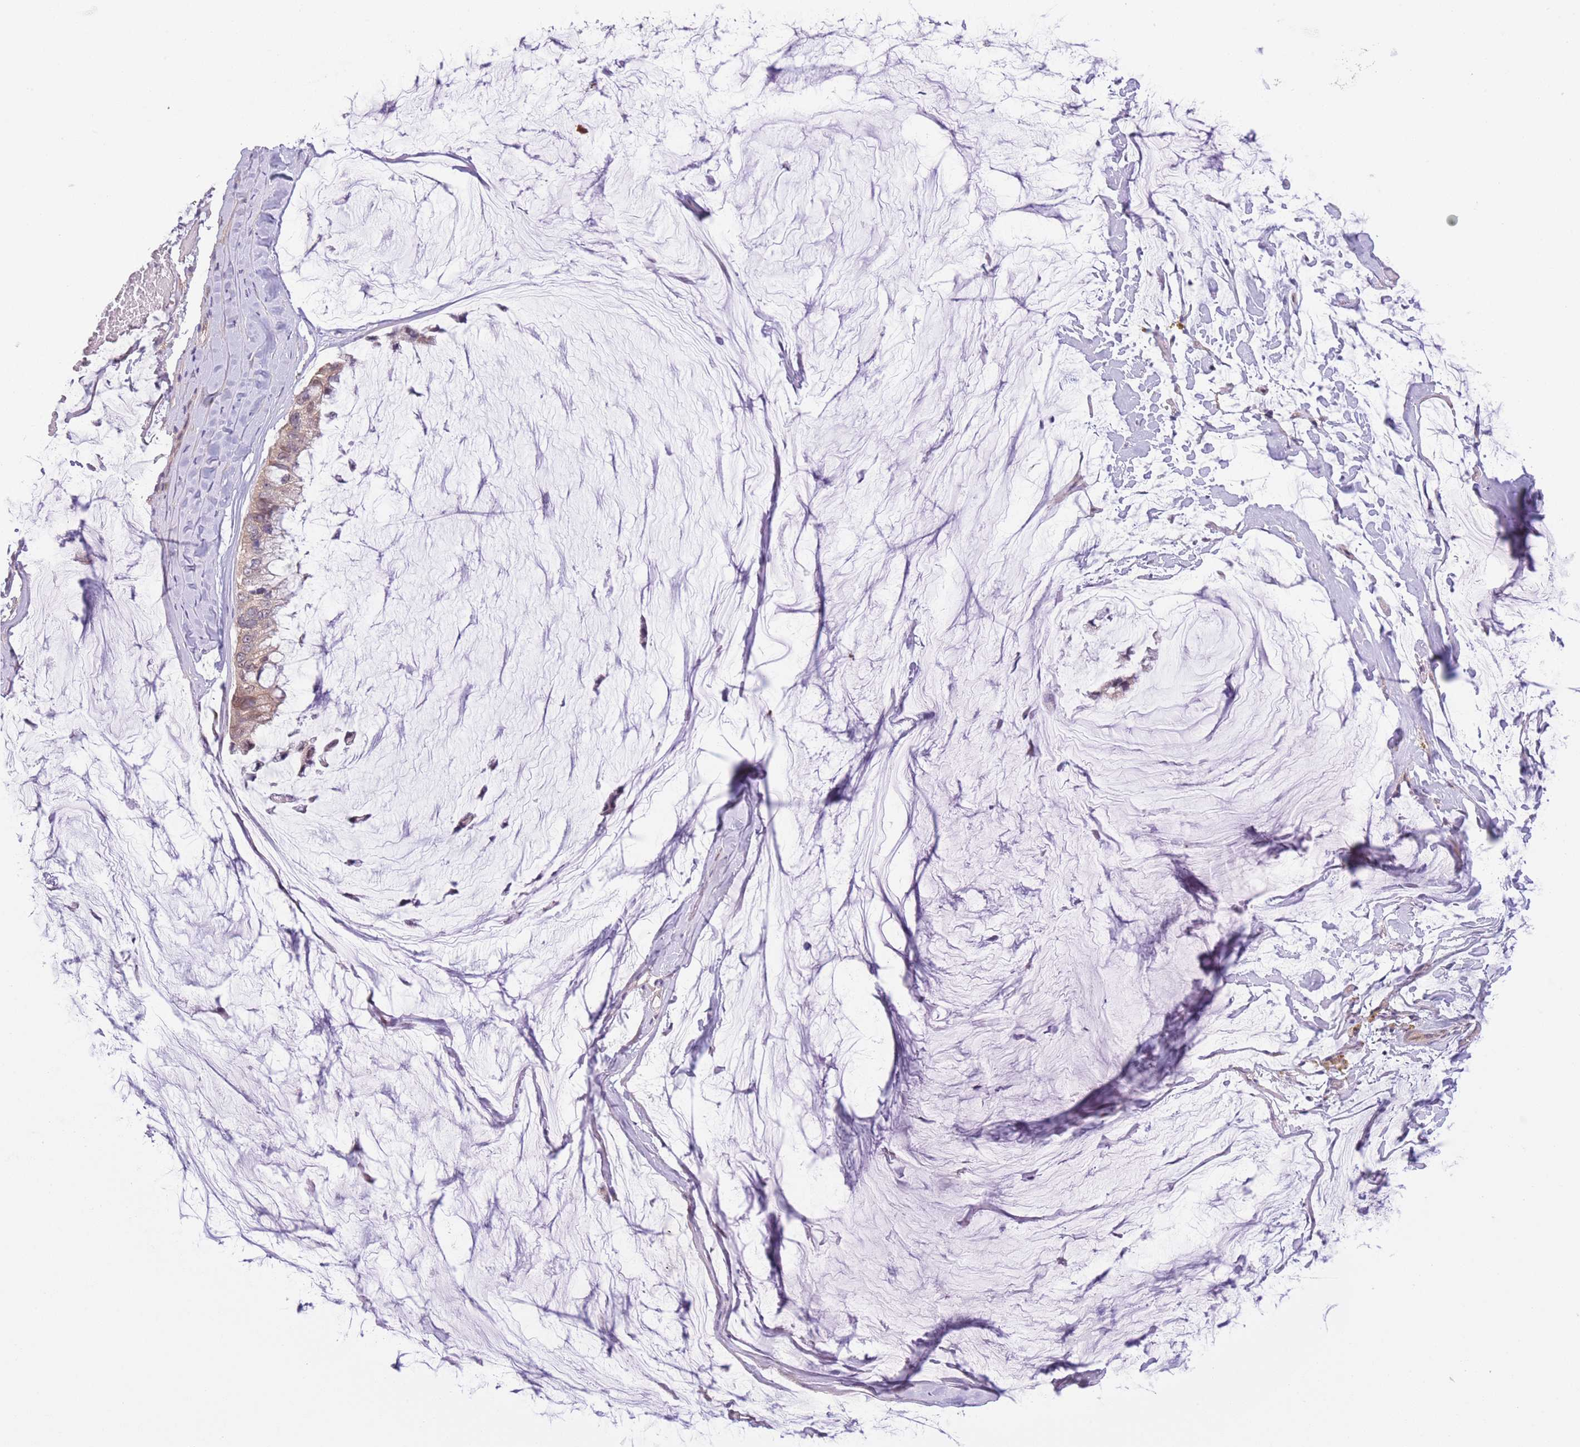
{"staining": {"intensity": "moderate", "quantity": ">75%", "location": "cytoplasmic/membranous,nuclear"}, "tissue": "ovarian cancer", "cell_type": "Tumor cells", "image_type": "cancer", "snomed": [{"axis": "morphology", "description": "Cystadenocarcinoma, mucinous, NOS"}, {"axis": "topography", "description": "Ovary"}], "caption": "This photomicrograph shows immunohistochemistry staining of human ovarian mucinous cystadenocarcinoma, with medium moderate cytoplasmic/membranous and nuclear expression in about >75% of tumor cells.", "gene": "C9orf152", "patient": {"sex": "female", "age": 39}}